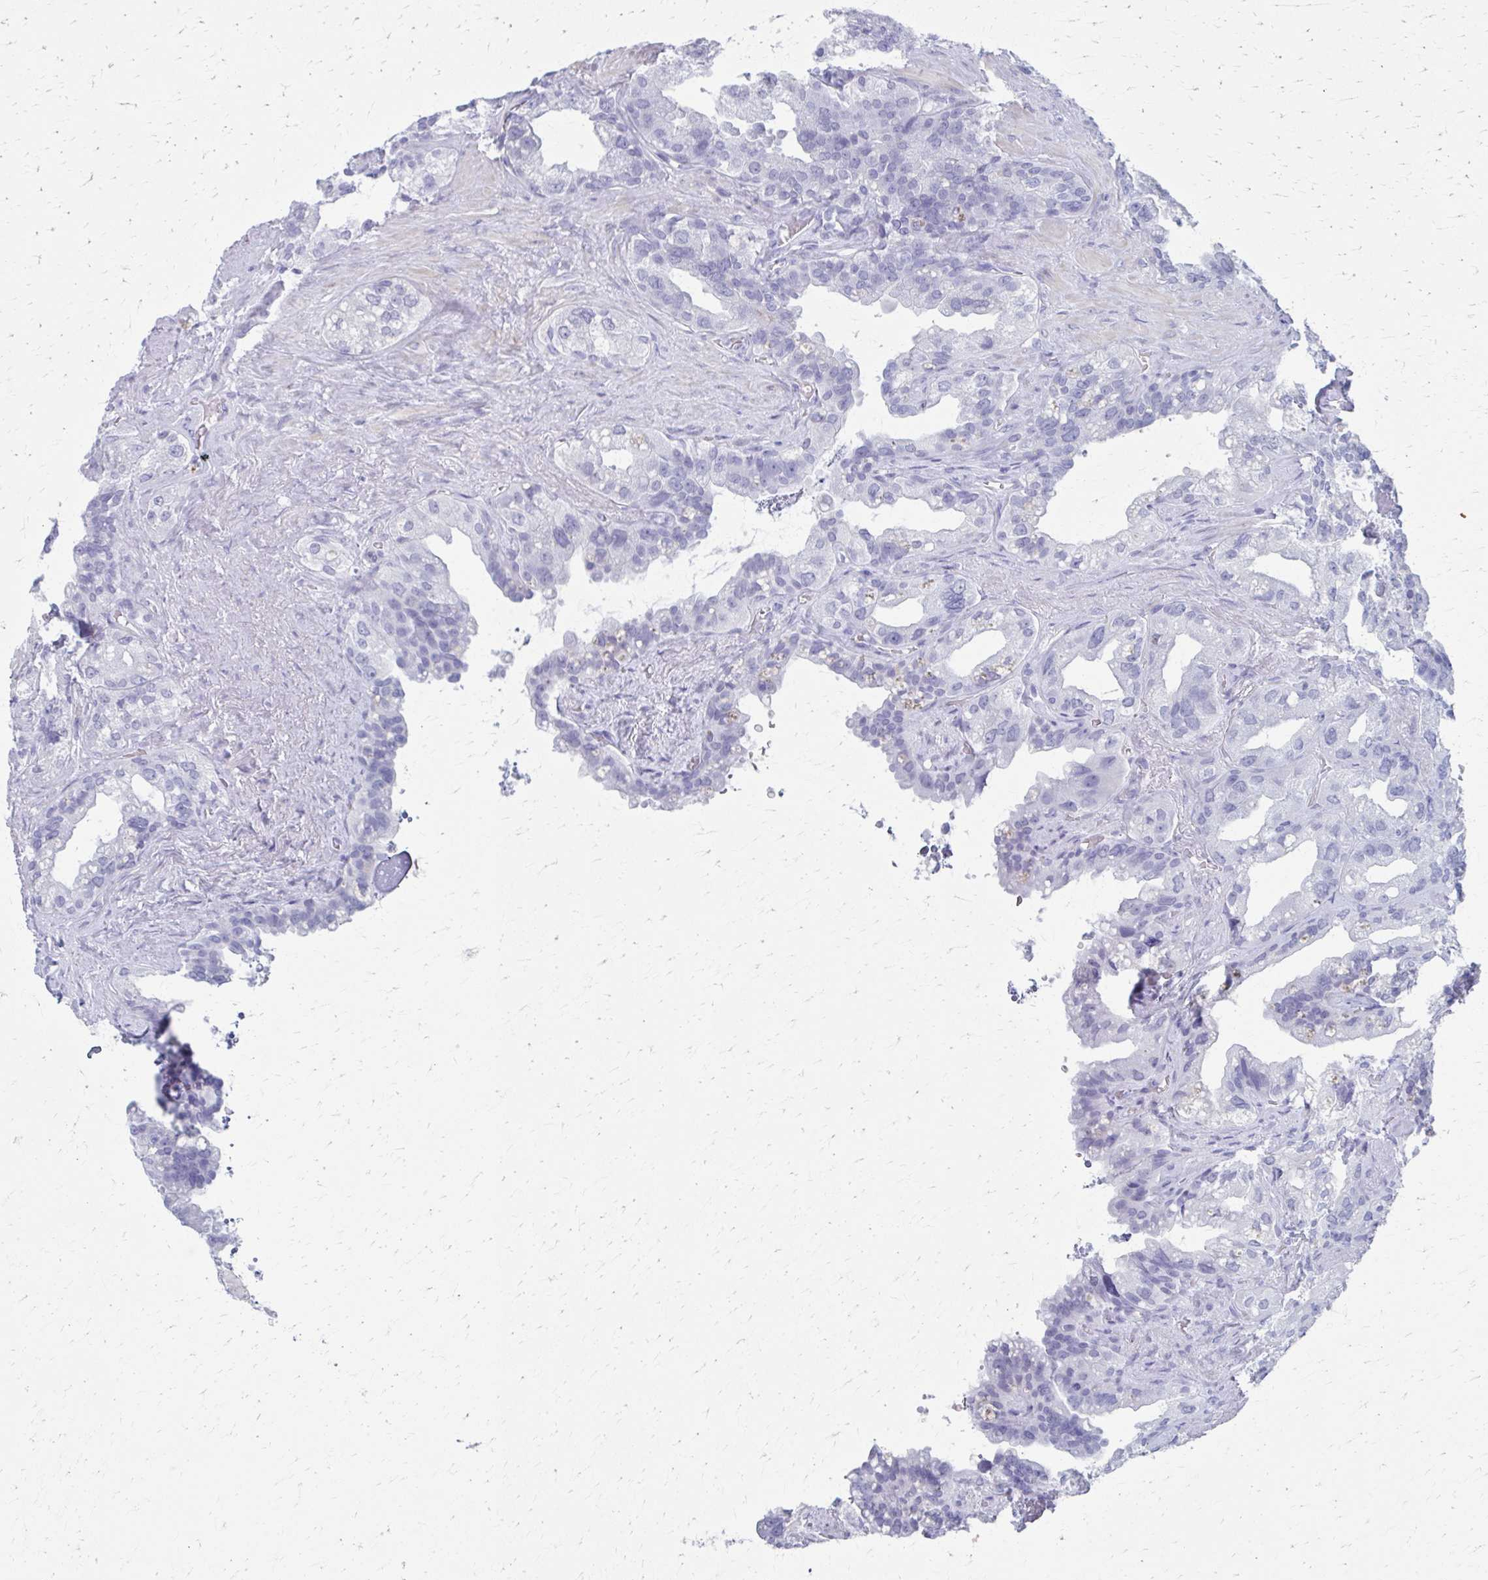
{"staining": {"intensity": "negative", "quantity": "none", "location": "none"}, "tissue": "seminal vesicle", "cell_type": "Glandular cells", "image_type": "normal", "snomed": [{"axis": "morphology", "description": "Normal tissue, NOS"}, {"axis": "topography", "description": "Seminal veicle"}, {"axis": "topography", "description": "Peripheral nerve tissue"}], "caption": "Immunohistochemistry (IHC) histopathology image of benign seminal vesicle: seminal vesicle stained with DAB (3,3'-diaminobenzidine) reveals no significant protein positivity in glandular cells.", "gene": "MPLKIP", "patient": {"sex": "male", "age": 76}}